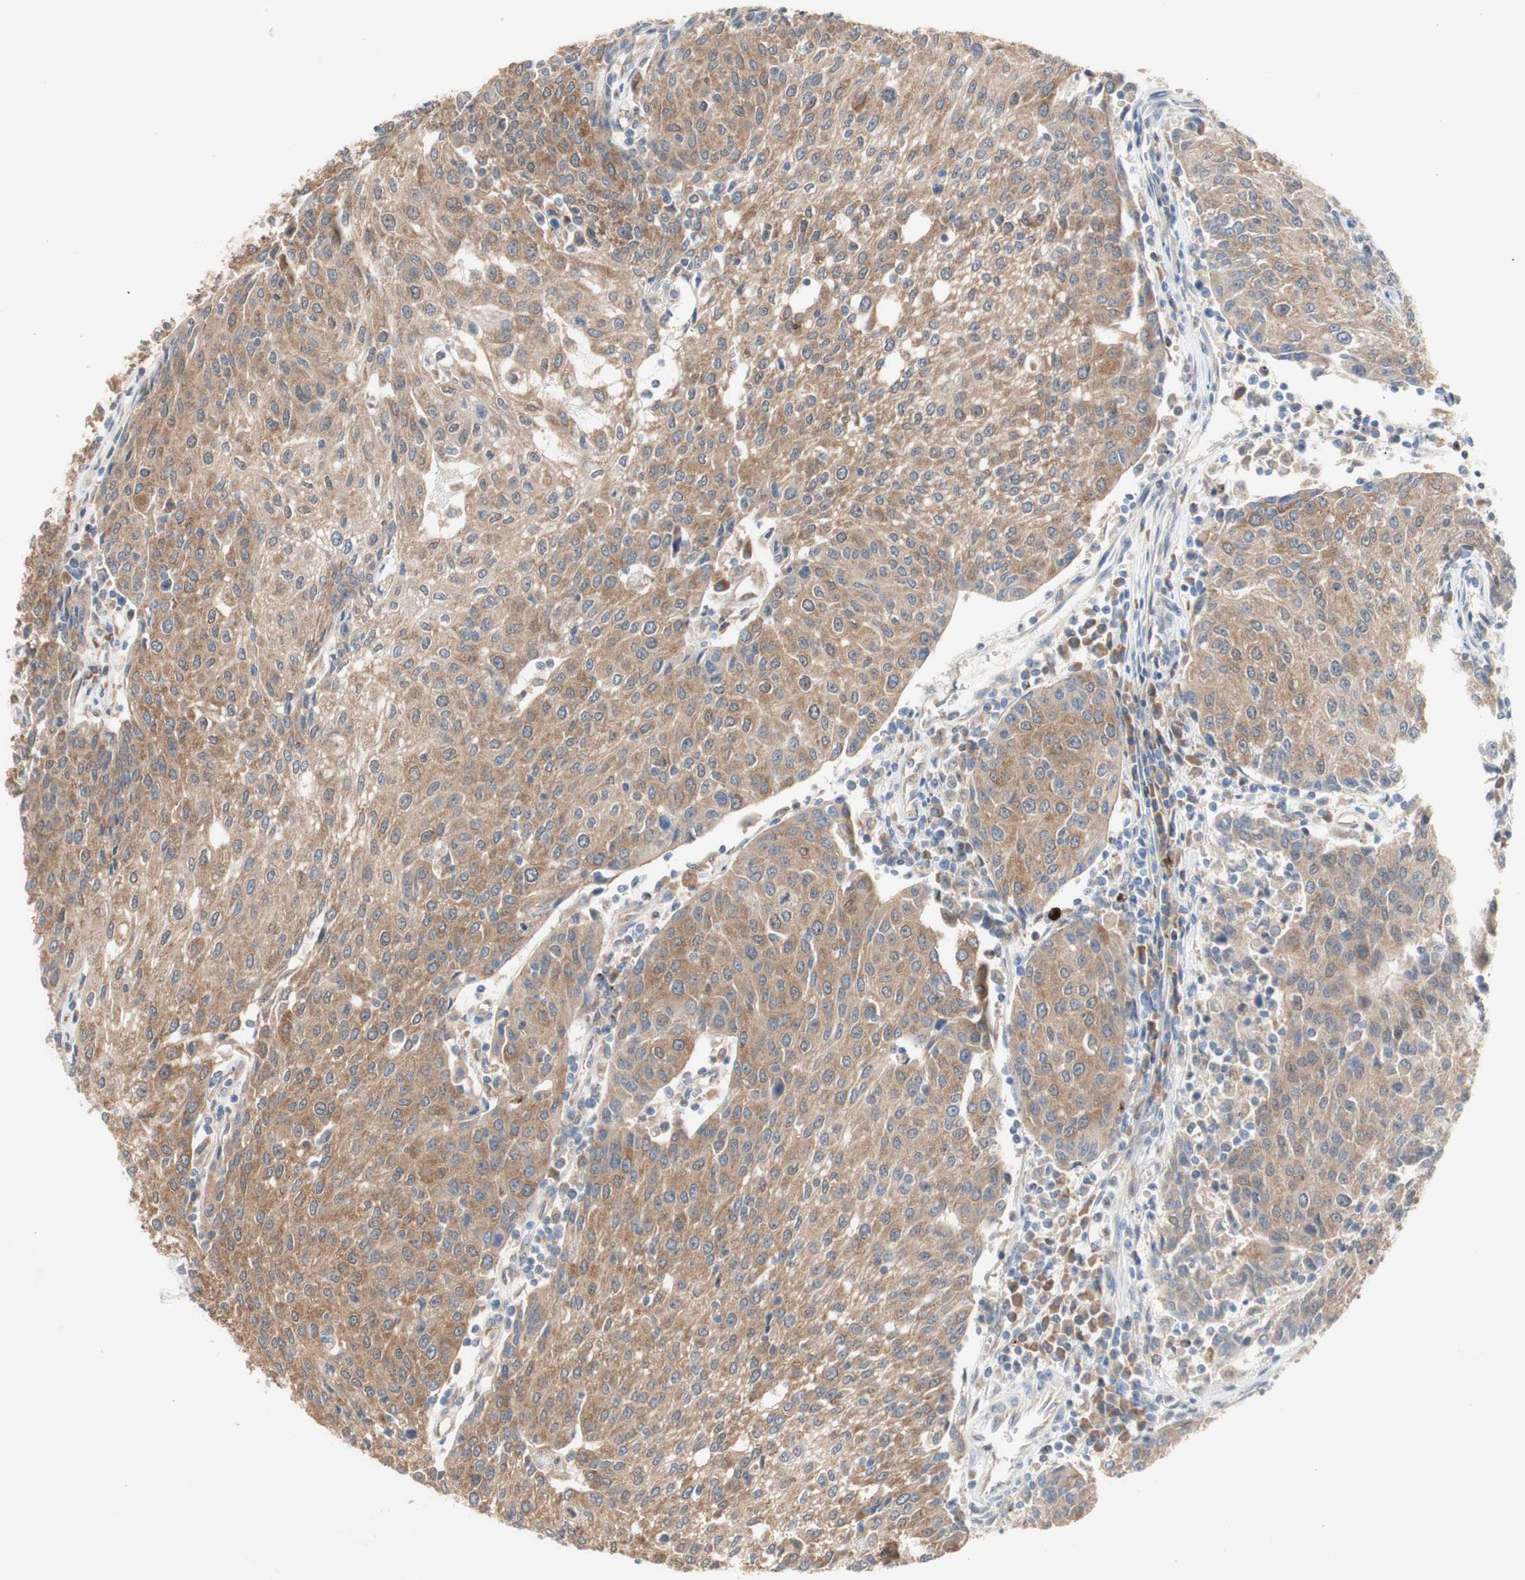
{"staining": {"intensity": "moderate", "quantity": ">75%", "location": "cytoplasmic/membranous"}, "tissue": "urothelial cancer", "cell_type": "Tumor cells", "image_type": "cancer", "snomed": [{"axis": "morphology", "description": "Urothelial carcinoma, High grade"}, {"axis": "topography", "description": "Urinary bladder"}], "caption": "The histopathology image displays a brown stain indicating the presence of a protein in the cytoplasmic/membranous of tumor cells in urothelial carcinoma (high-grade).", "gene": "PDGFB", "patient": {"sex": "female", "age": 85}}